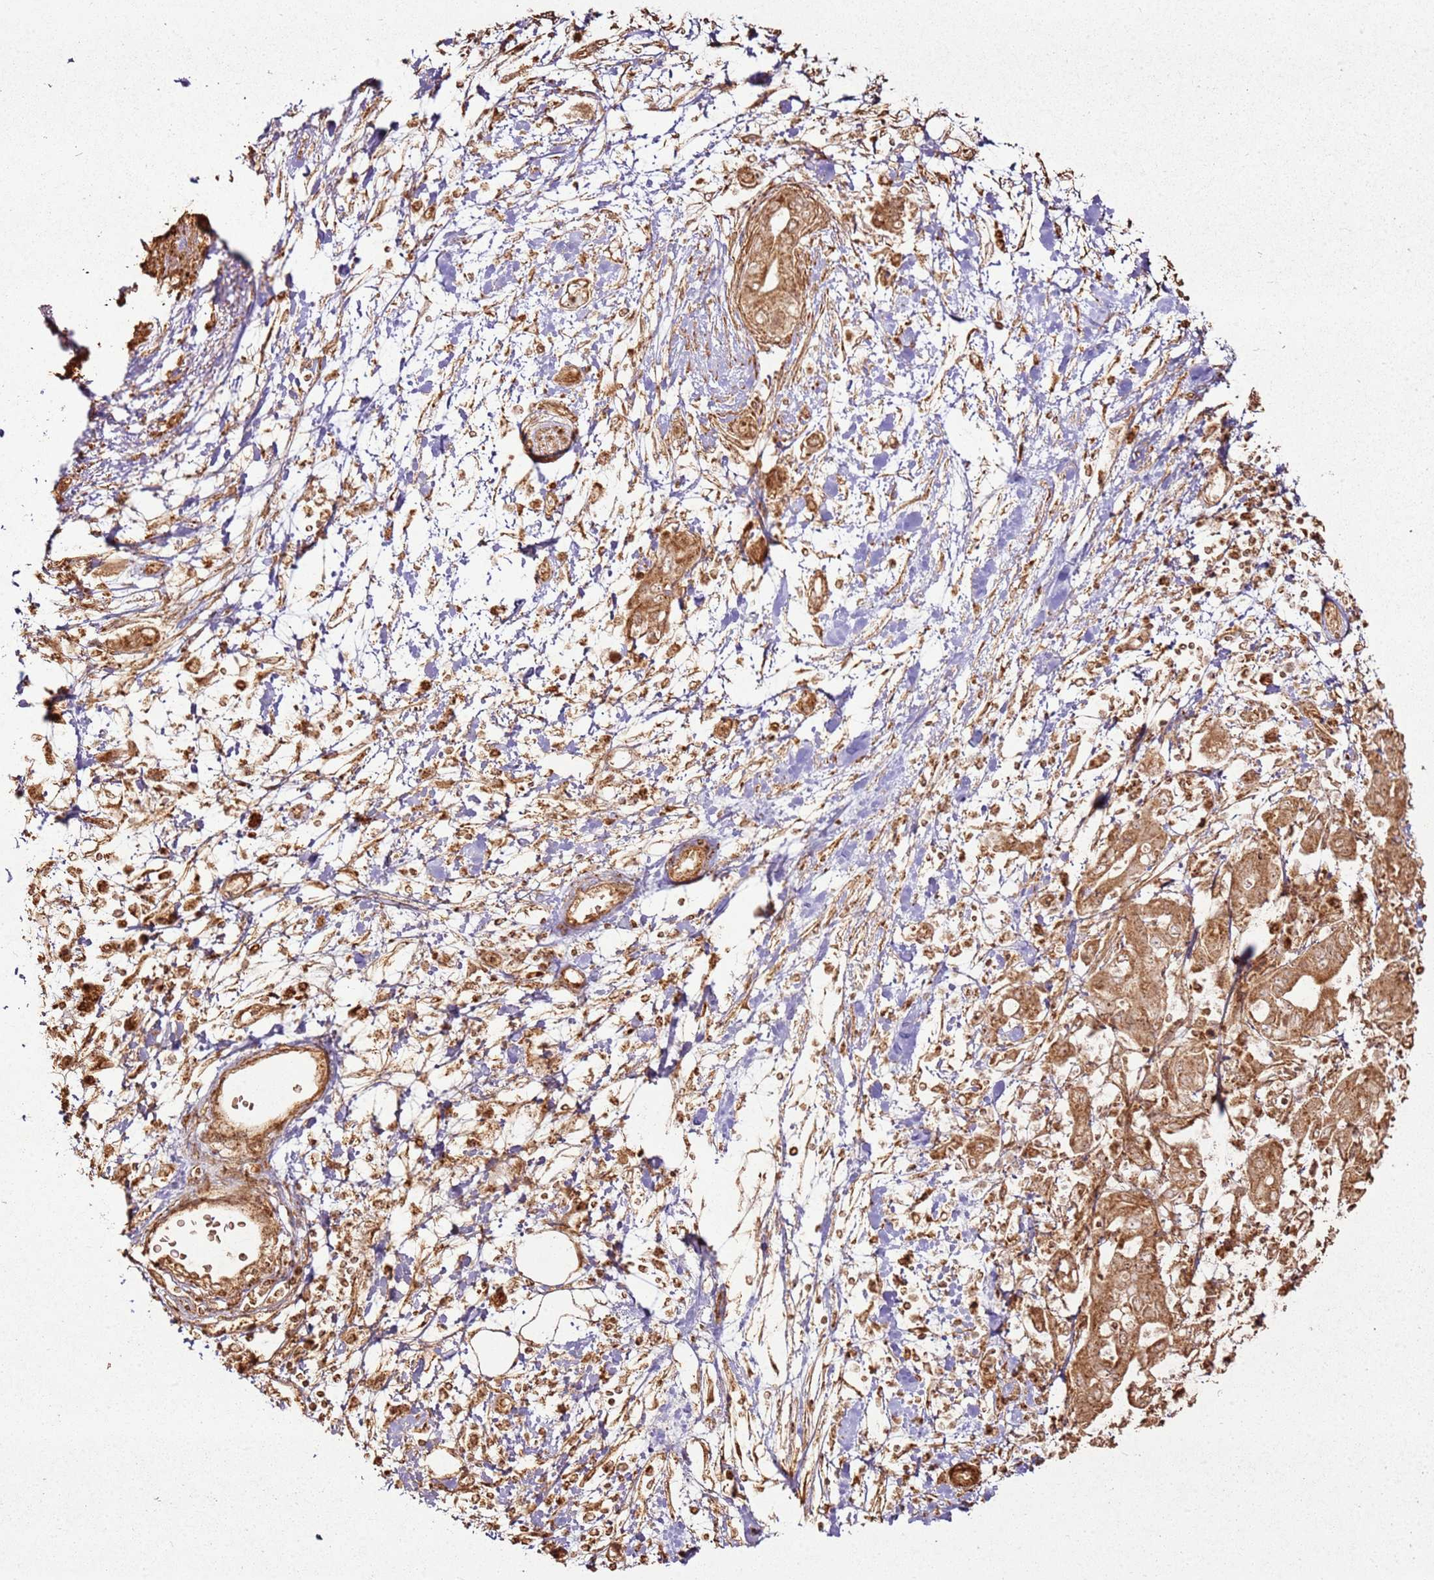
{"staining": {"intensity": "strong", "quantity": ">75%", "location": "cytoplasmic/membranous"}, "tissue": "pancreatic cancer", "cell_type": "Tumor cells", "image_type": "cancer", "snomed": [{"axis": "morphology", "description": "Adenocarcinoma, NOS"}, {"axis": "topography", "description": "Pancreas"}], "caption": "This is an image of immunohistochemistry (IHC) staining of pancreatic adenocarcinoma, which shows strong positivity in the cytoplasmic/membranous of tumor cells.", "gene": "MRPS6", "patient": {"sex": "female", "age": 73}}